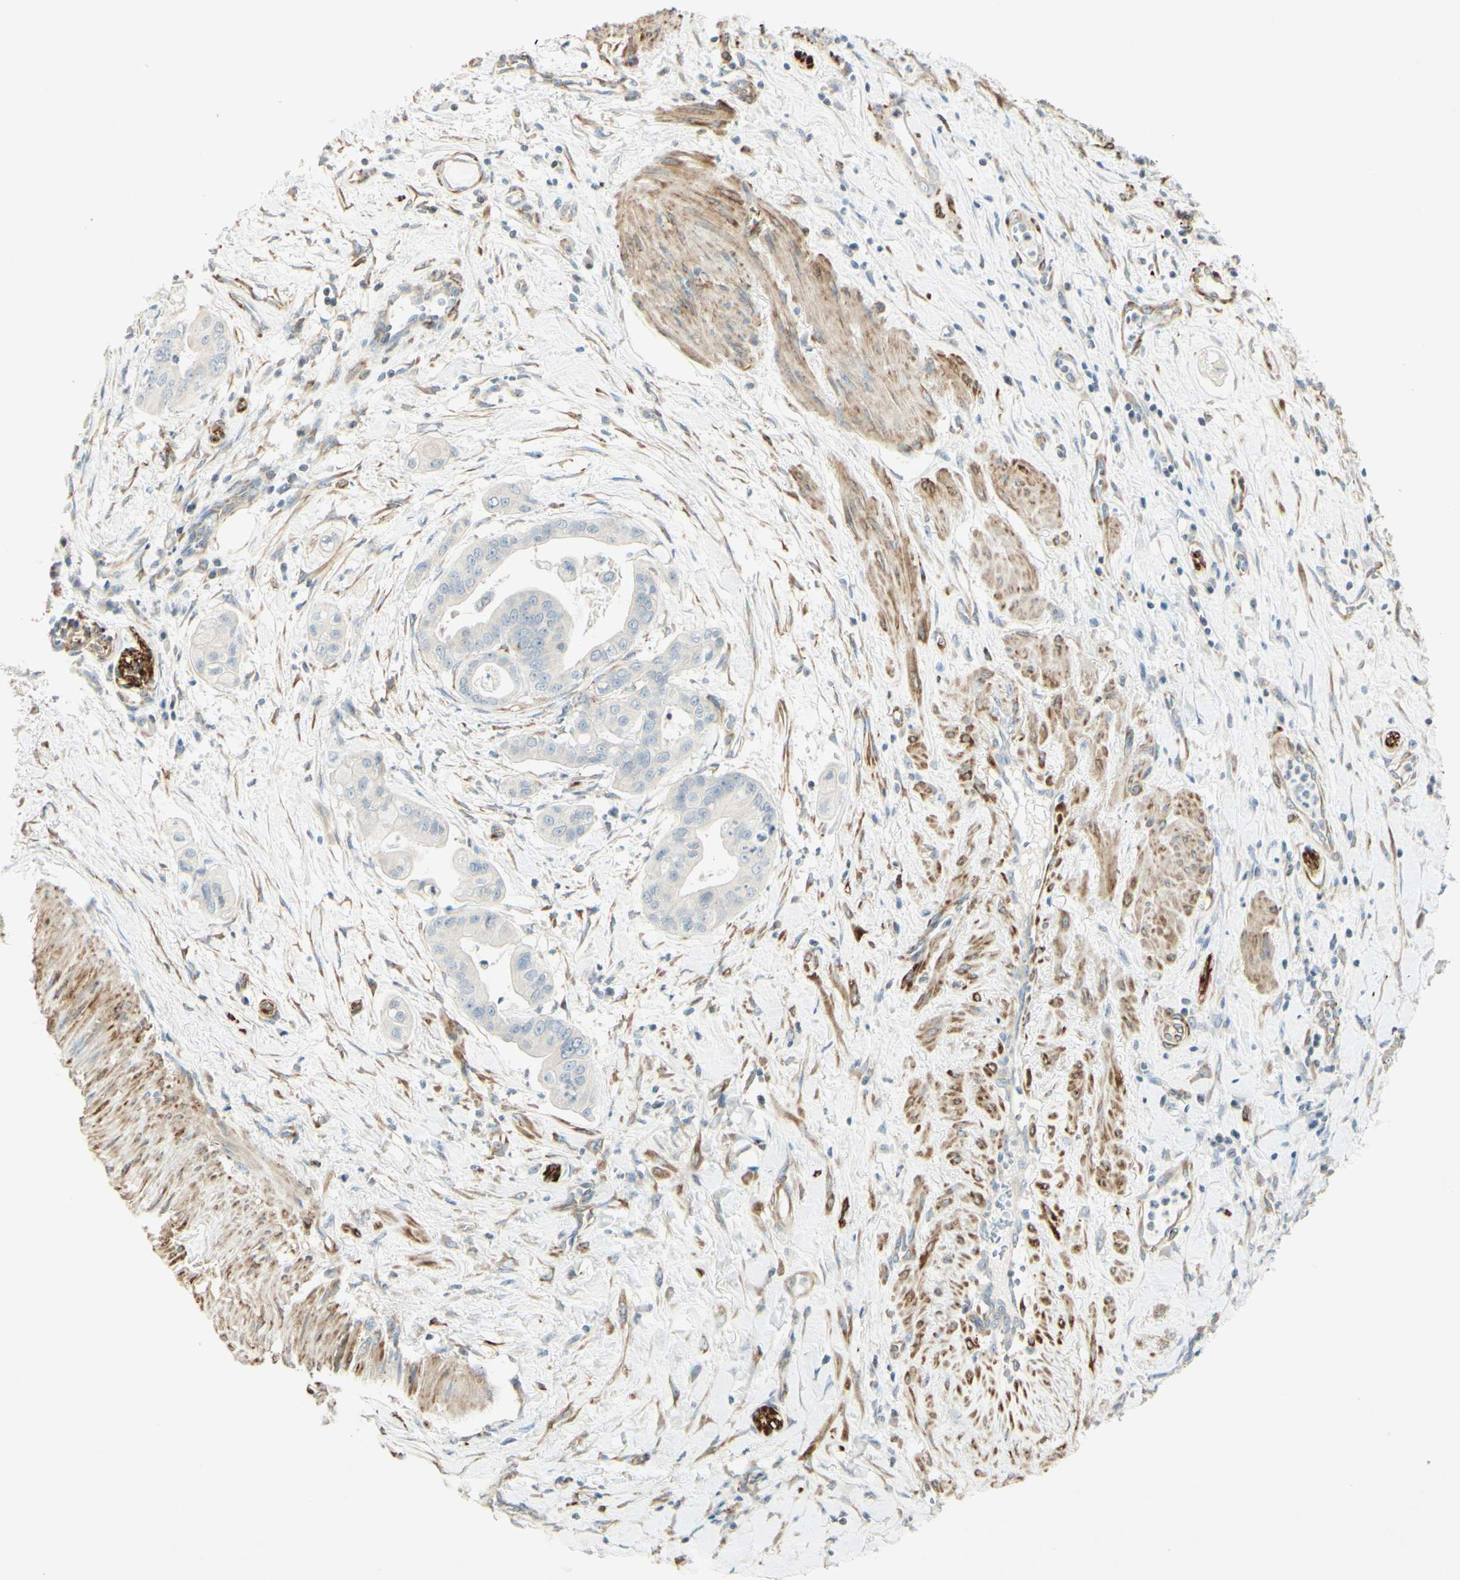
{"staining": {"intensity": "negative", "quantity": "none", "location": "none"}, "tissue": "pancreatic cancer", "cell_type": "Tumor cells", "image_type": "cancer", "snomed": [{"axis": "morphology", "description": "Adenocarcinoma, NOS"}, {"axis": "topography", "description": "Pancreas"}], "caption": "An image of pancreatic cancer (adenocarcinoma) stained for a protein displays no brown staining in tumor cells.", "gene": "MAP1B", "patient": {"sex": "female", "age": 75}}